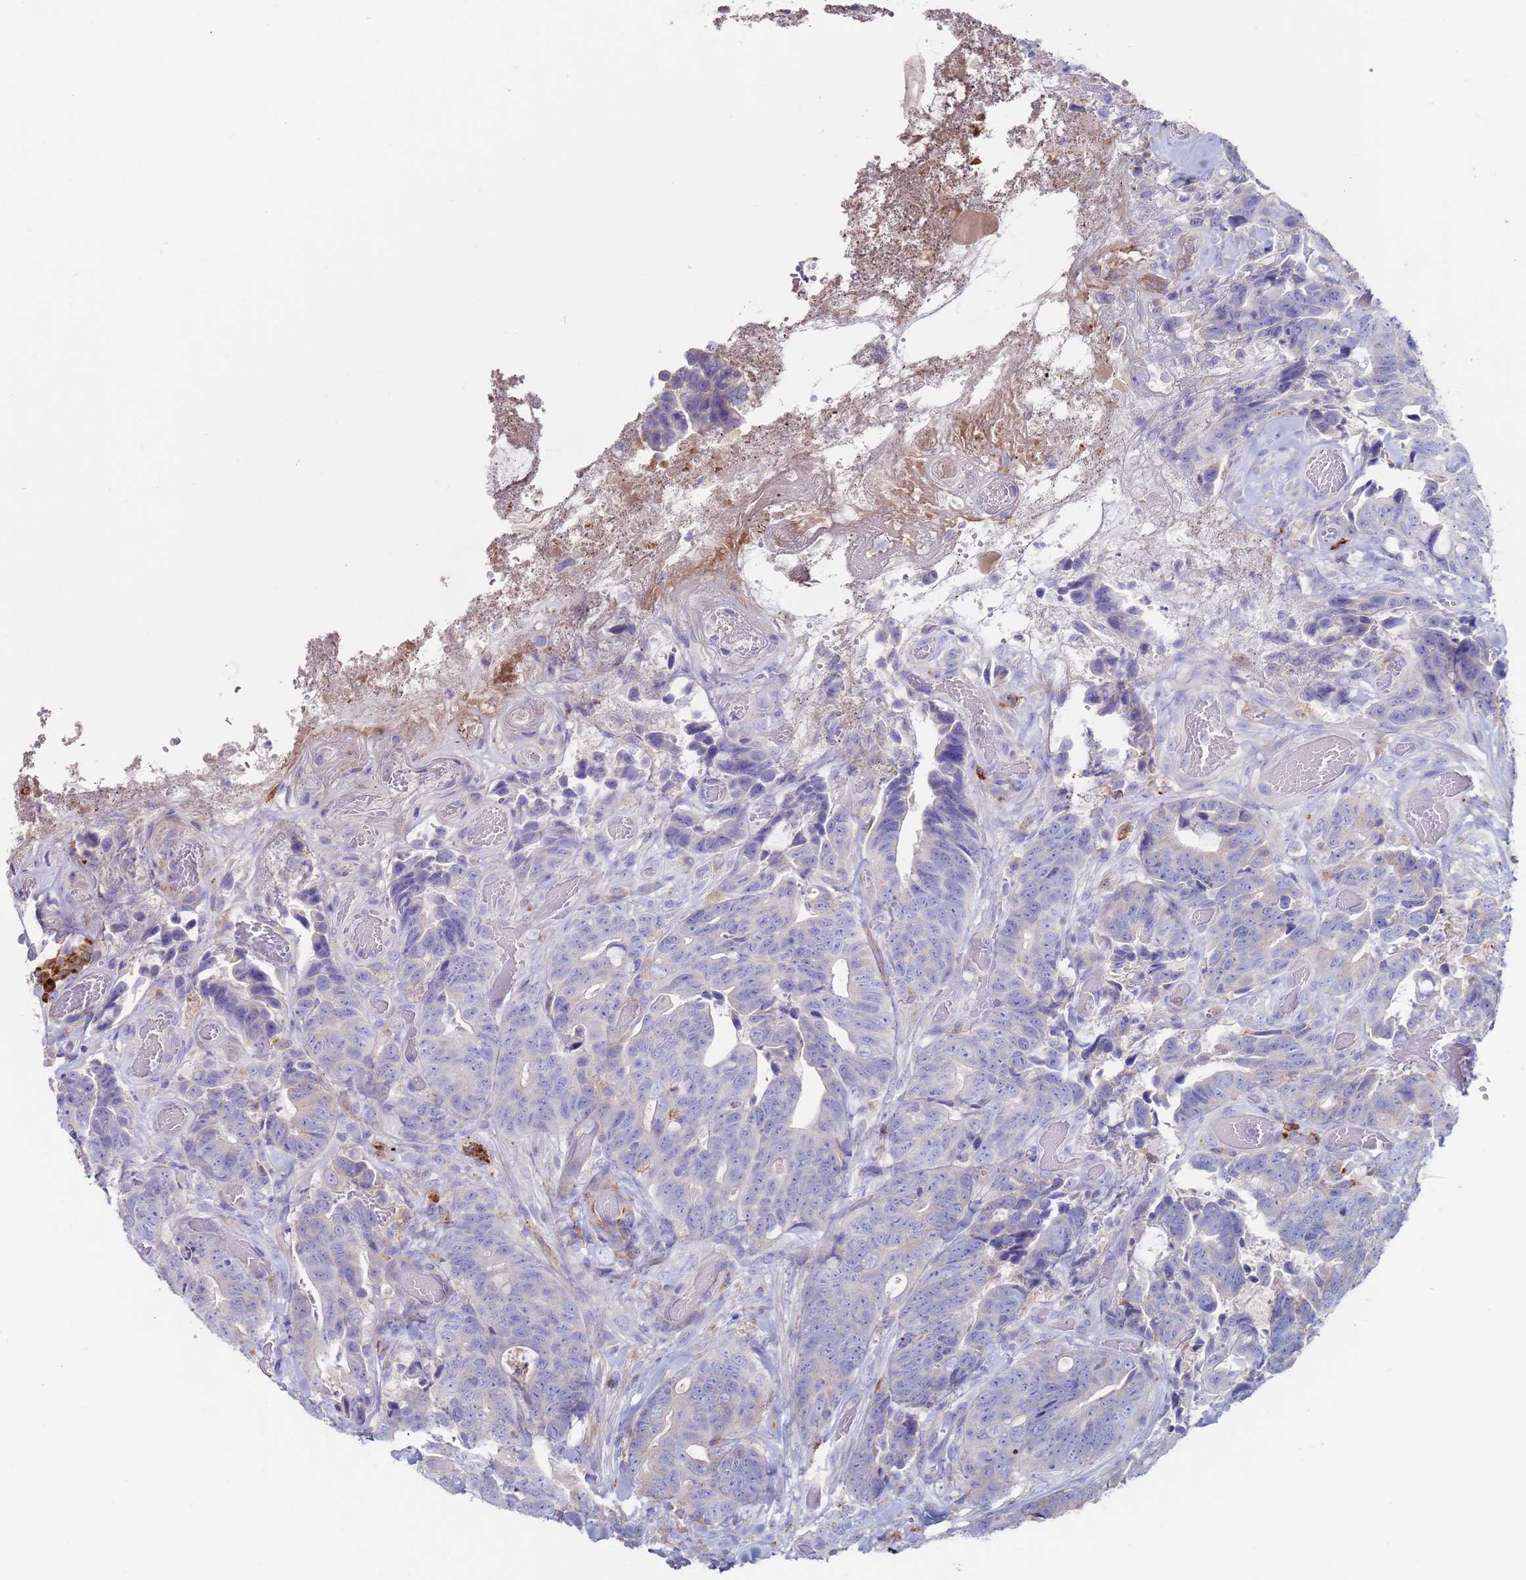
{"staining": {"intensity": "negative", "quantity": "none", "location": "none"}, "tissue": "colorectal cancer", "cell_type": "Tumor cells", "image_type": "cancer", "snomed": [{"axis": "morphology", "description": "Adenocarcinoma, NOS"}, {"axis": "topography", "description": "Colon"}], "caption": "This is a photomicrograph of IHC staining of adenocarcinoma (colorectal), which shows no staining in tumor cells.", "gene": "GREB1L", "patient": {"sex": "female", "age": 82}}